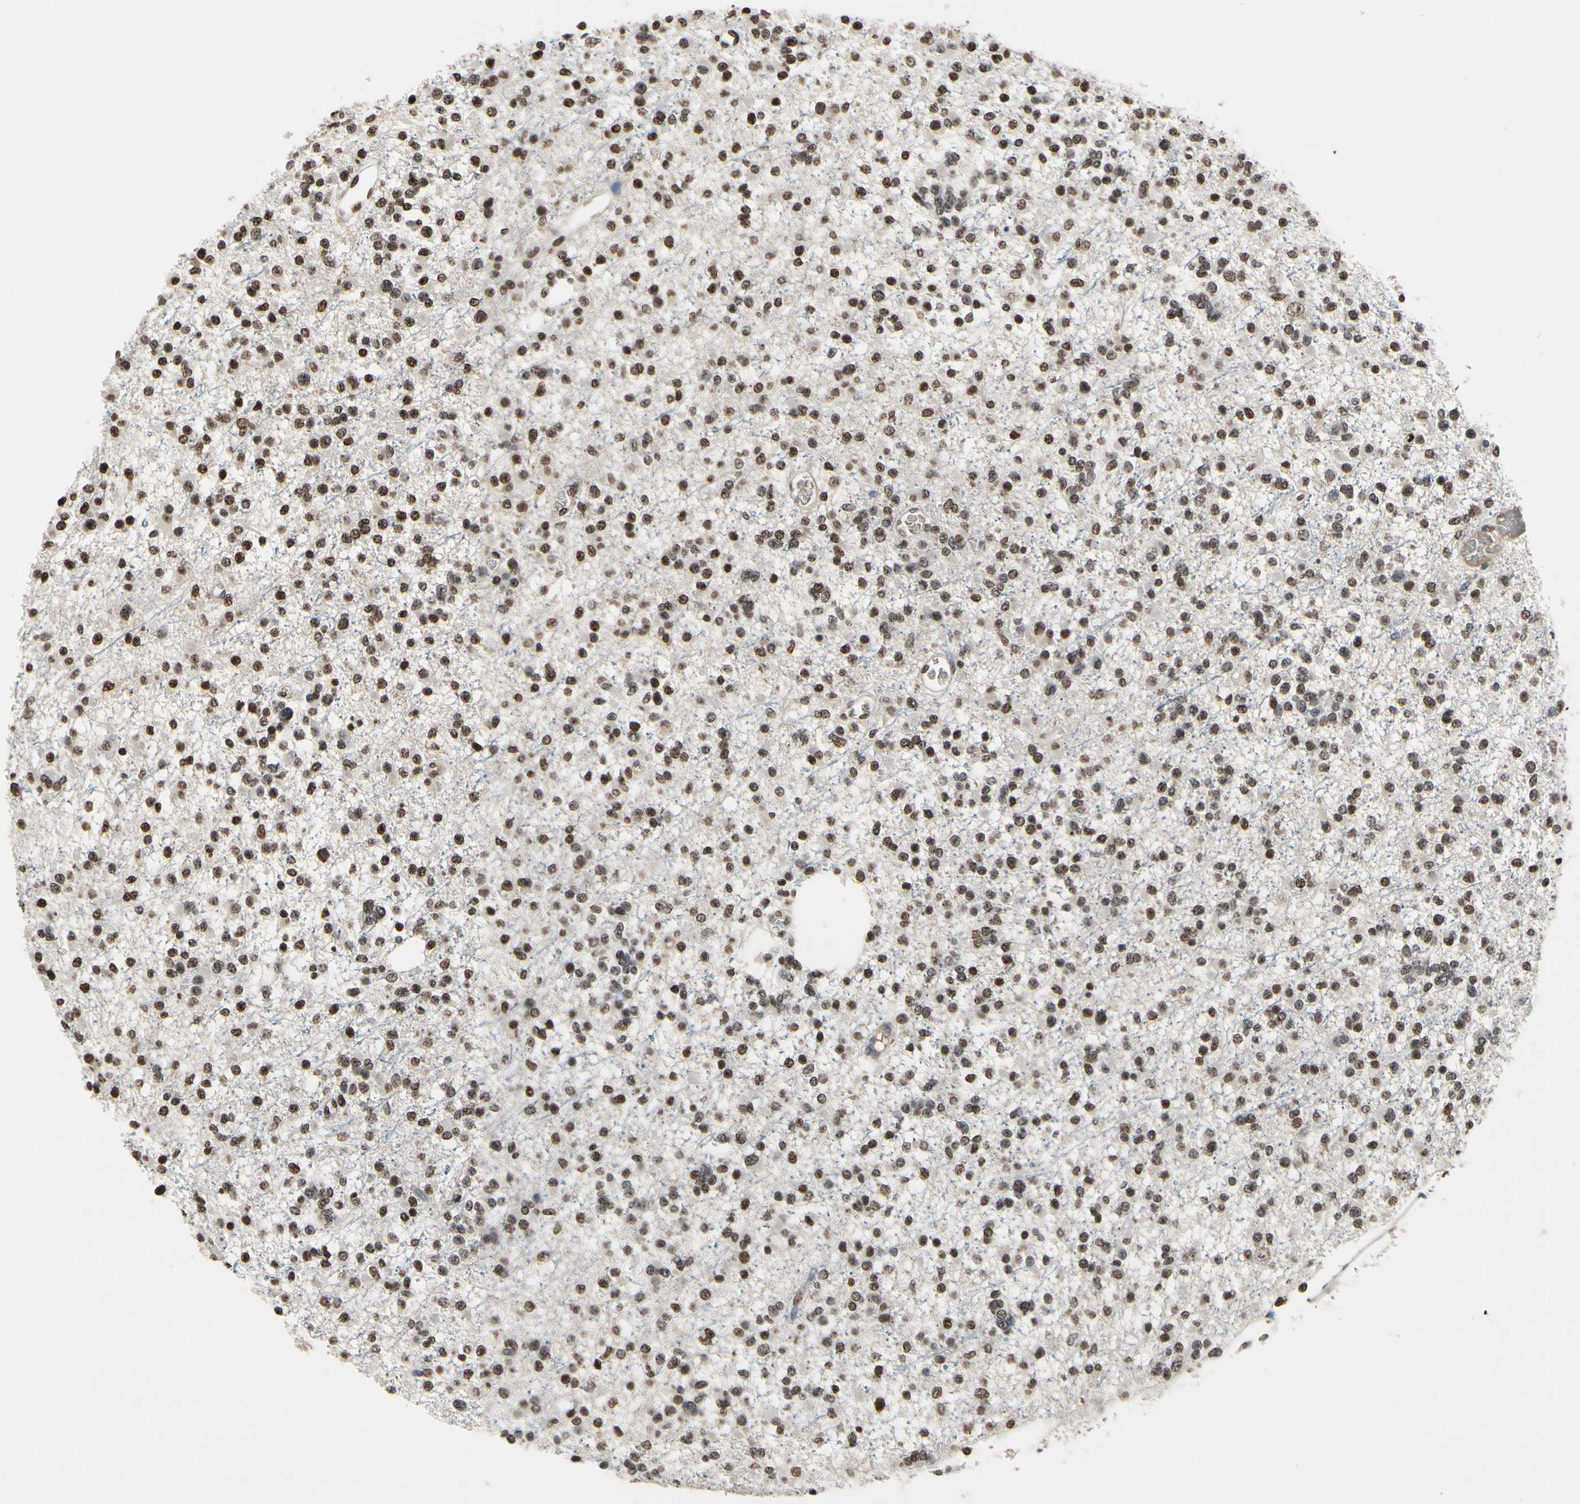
{"staining": {"intensity": "strong", "quantity": ">75%", "location": "nuclear"}, "tissue": "glioma", "cell_type": "Tumor cells", "image_type": "cancer", "snomed": [{"axis": "morphology", "description": "Glioma, malignant, Low grade"}, {"axis": "topography", "description": "Brain"}], "caption": "Malignant glioma (low-grade) stained for a protein exhibits strong nuclear positivity in tumor cells.", "gene": "HIPK2", "patient": {"sex": "female", "age": 22}}